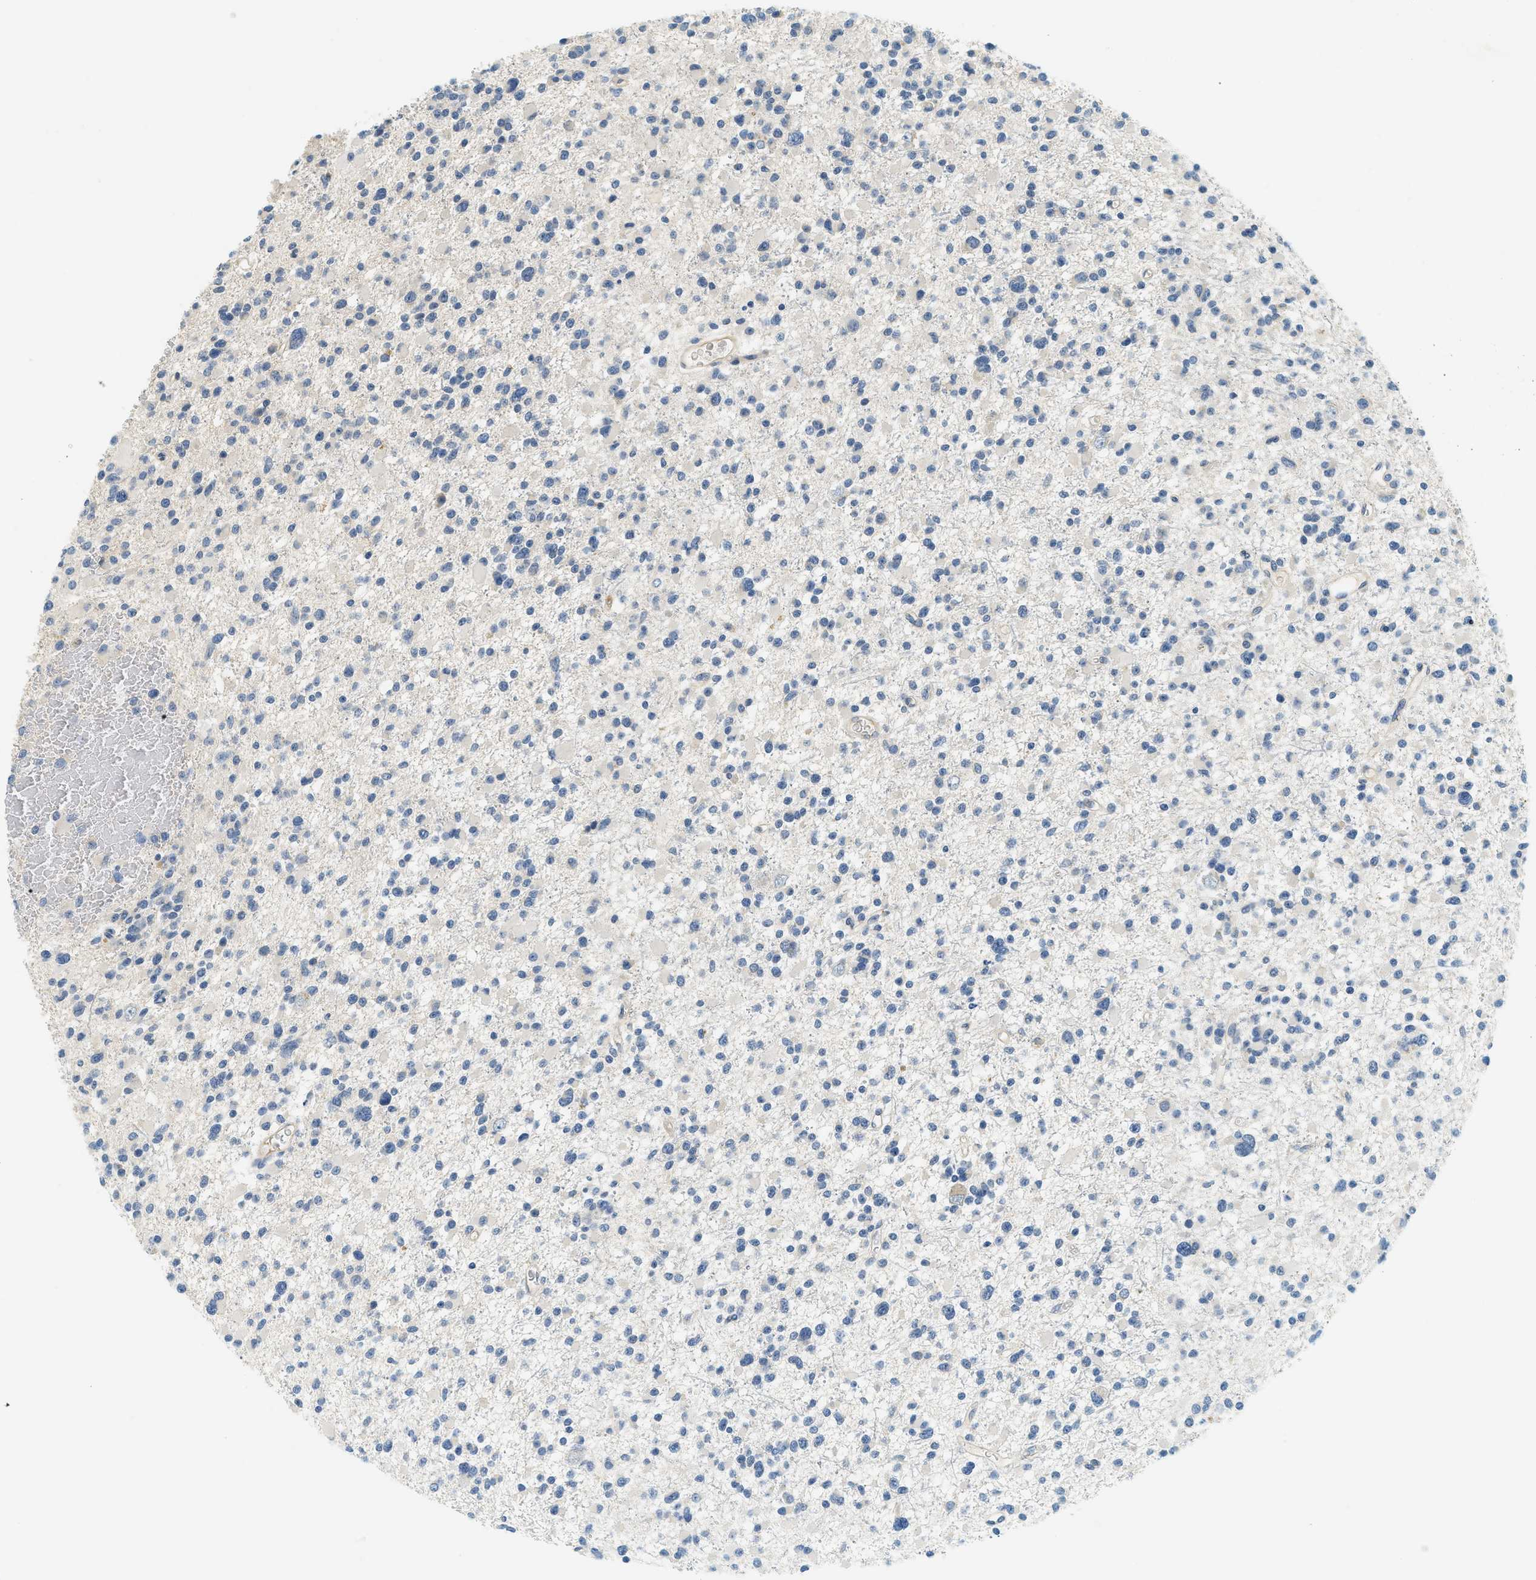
{"staining": {"intensity": "negative", "quantity": "none", "location": "none"}, "tissue": "glioma", "cell_type": "Tumor cells", "image_type": "cancer", "snomed": [{"axis": "morphology", "description": "Glioma, malignant, Low grade"}, {"axis": "topography", "description": "Brain"}], "caption": "Human malignant glioma (low-grade) stained for a protein using immunohistochemistry reveals no expression in tumor cells.", "gene": "RASGRP2", "patient": {"sex": "female", "age": 22}}